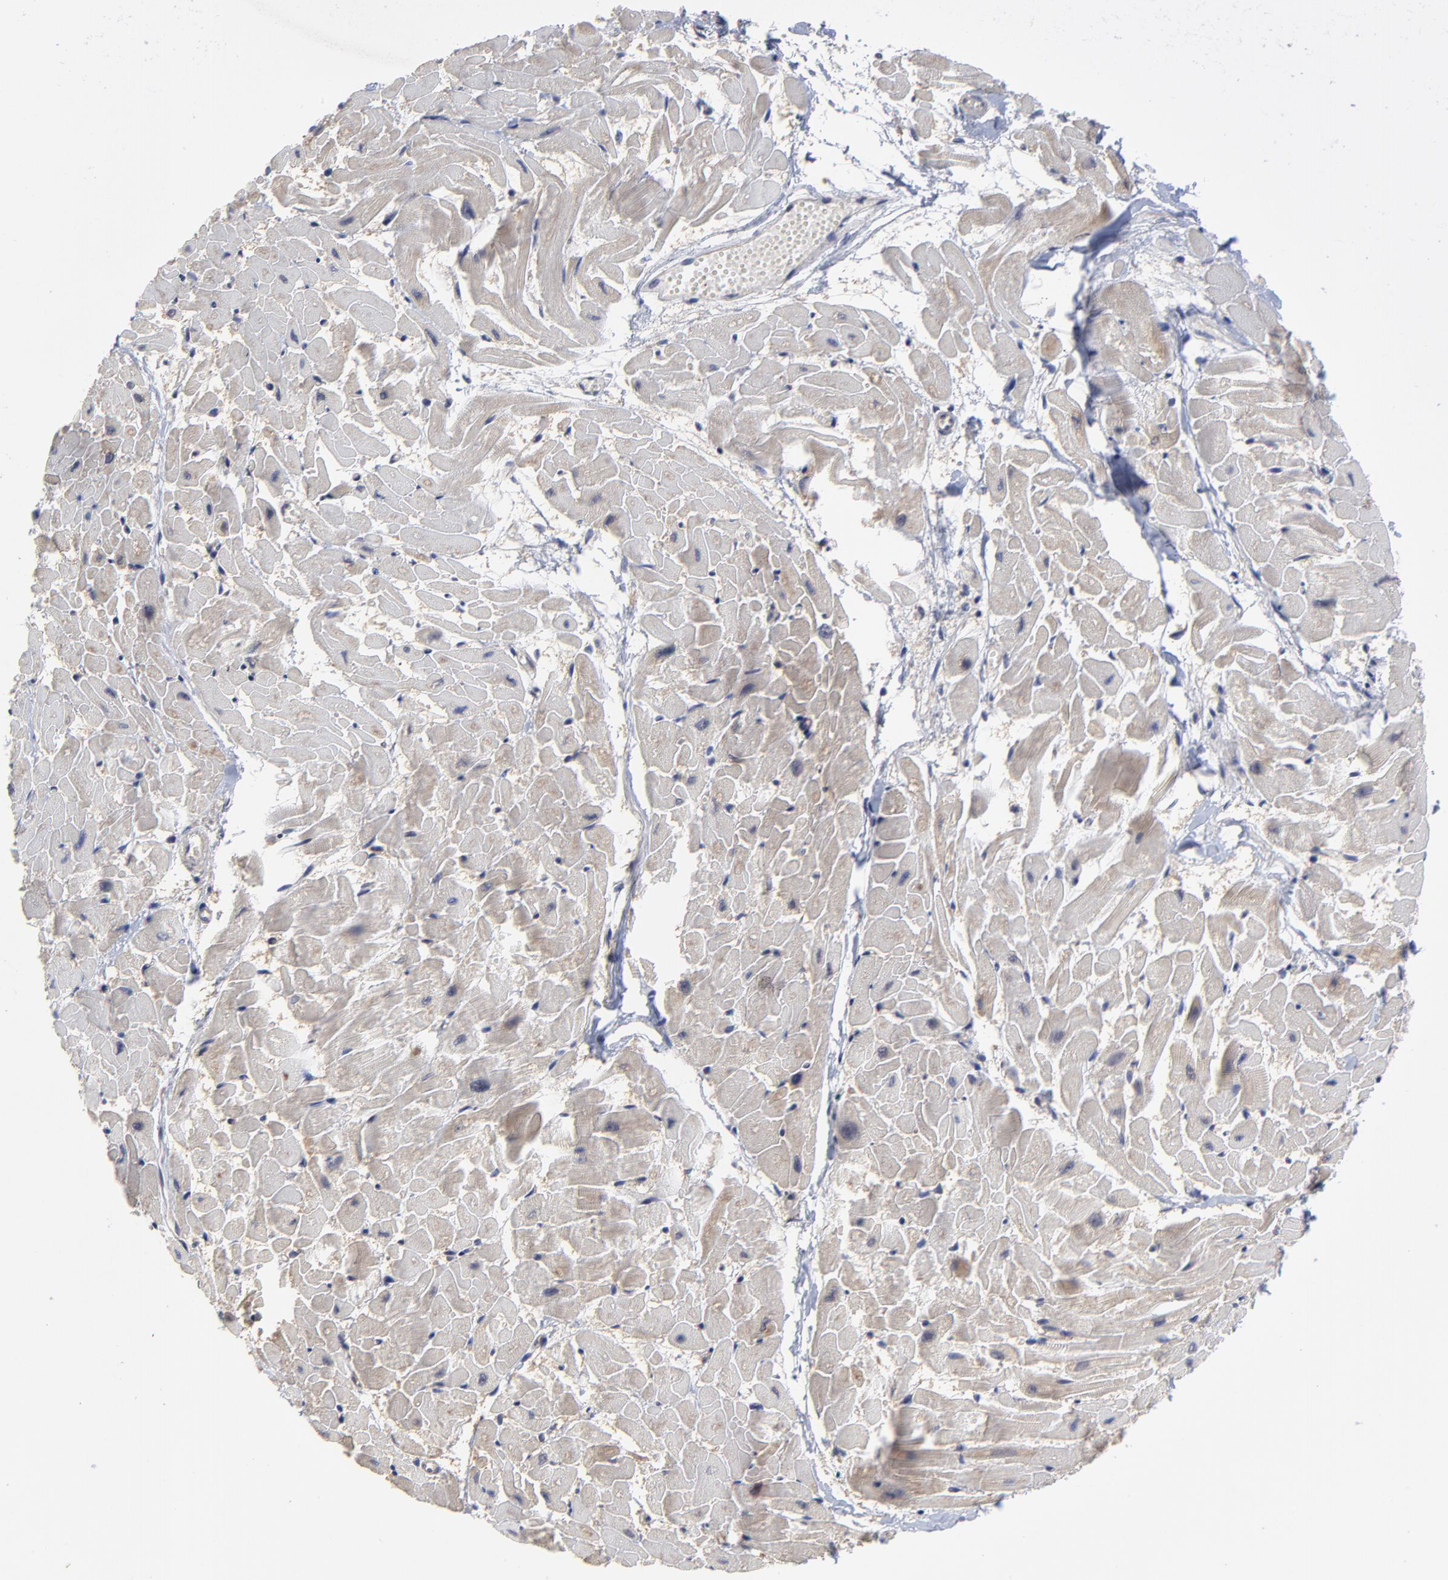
{"staining": {"intensity": "weak", "quantity": "25%-75%", "location": "cytoplasmic/membranous"}, "tissue": "heart muscle", "cell_type": "Cardiomyocytes", "image_type": "normal", "snomed": [{"axis": "morphology", "description": "Normal tissue, NOS"}, {"axis": "topography", "description": "Heart"}], "caption": "A low amount of weak cytoplasmic/membranous staining is seen in about 25%-75% of cardiomyocytes in unremarkable heart muscle. (IHC, brightfield microscopy, high magnification).", "gene": "ZNF157", "patient": {"sex": "female", "age": 19}}